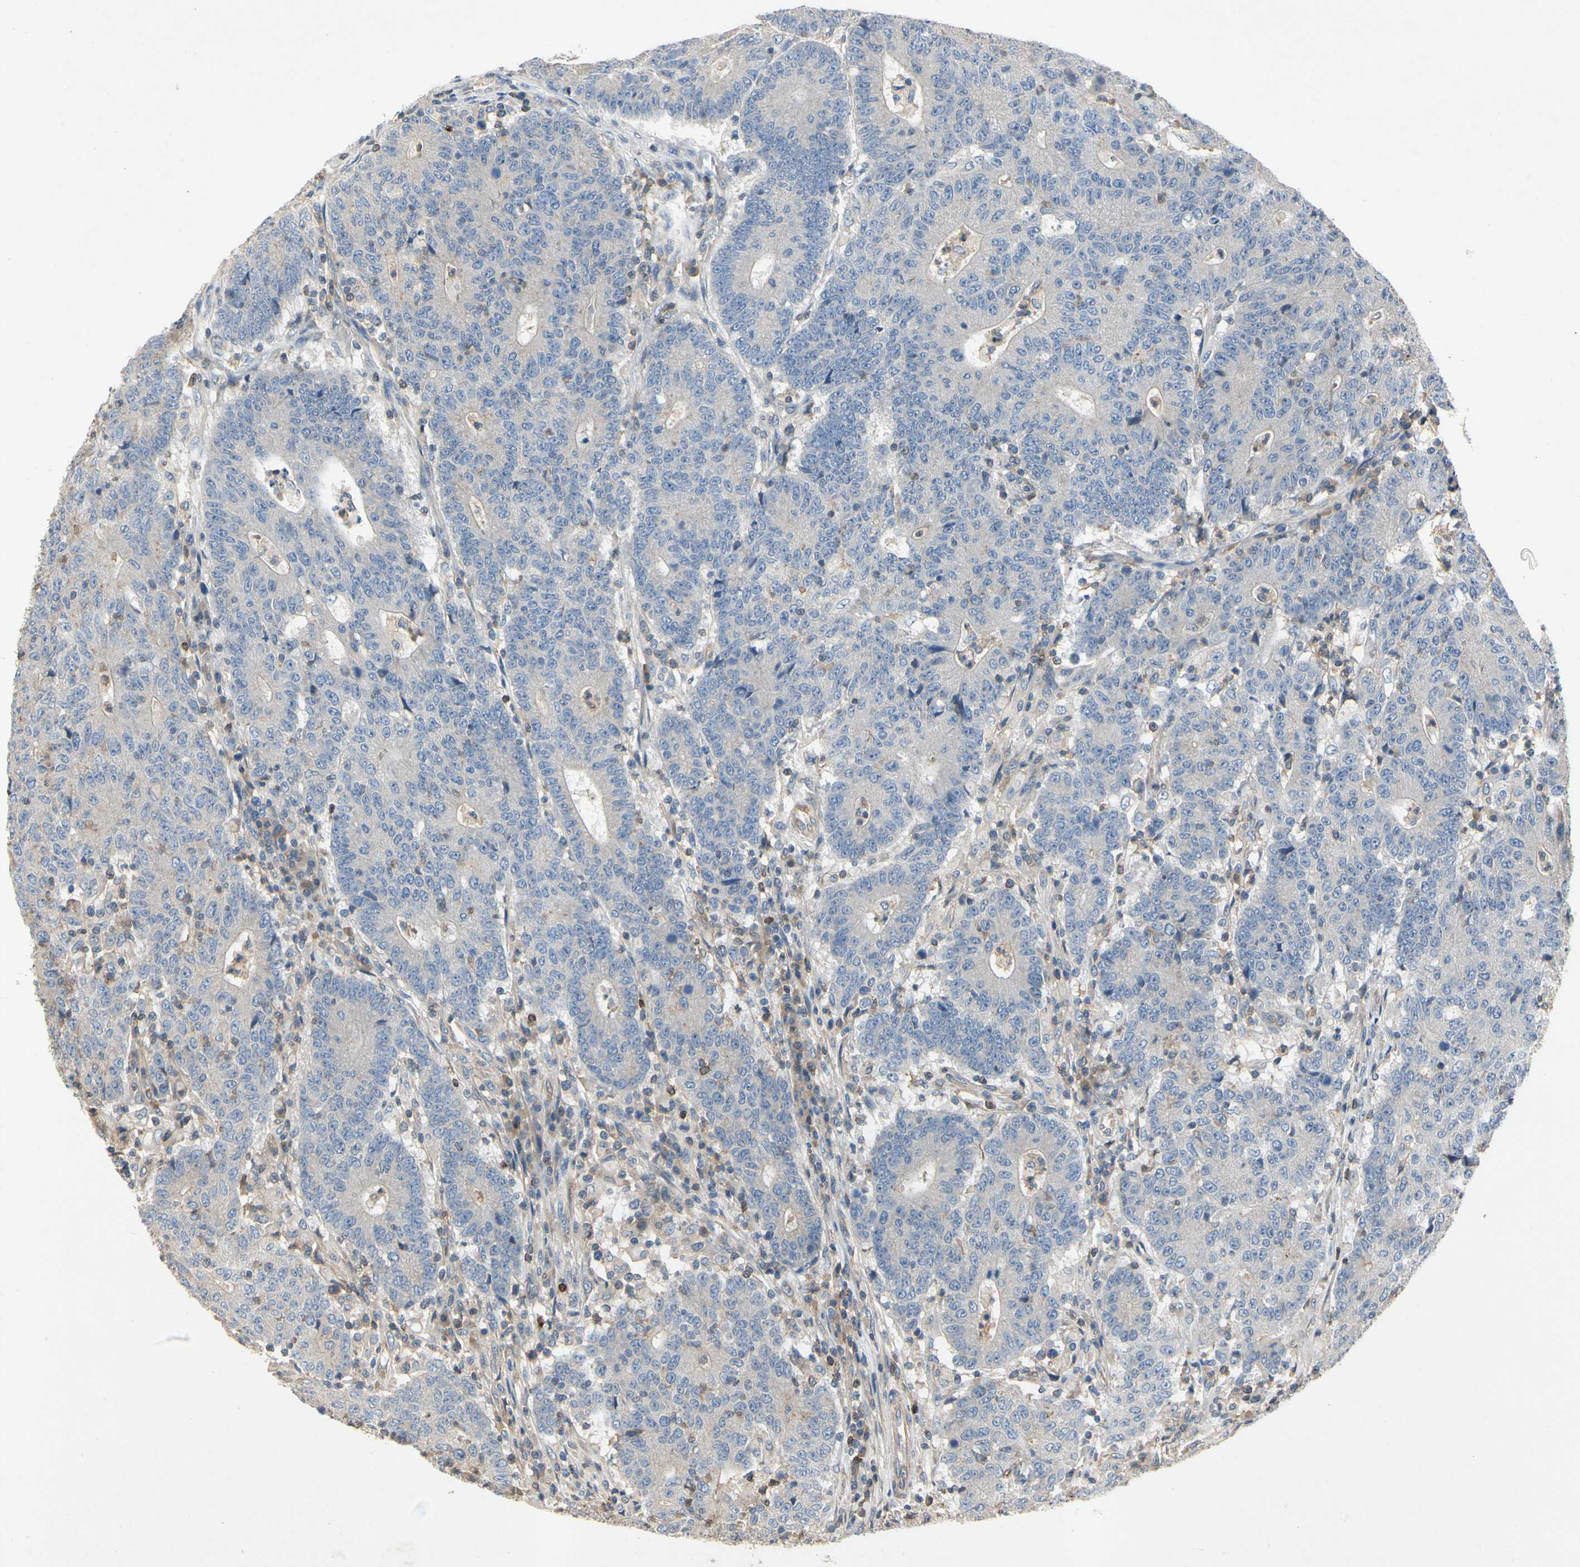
{"staining": {"intensity": "negative", "quantity": "none", "location": "none"}, "tissue": "colorectal cancer", "cell_type": "Tumor cells", "image_type": "cancer", "snomed": [{"axis": "morphology", "description": "Normal tissue, NOS"}, {"axis": "morphology", "description": "Adenocarcinoma, NOS"}, {"axis": "topography", "description": "Colon"}], "caption": "An image of human adenocarcinoma (colorectal) is negative for staining in tumor cells.", "gene": "CRTAC1", "patient": {"sex": "female", "age": 75}}